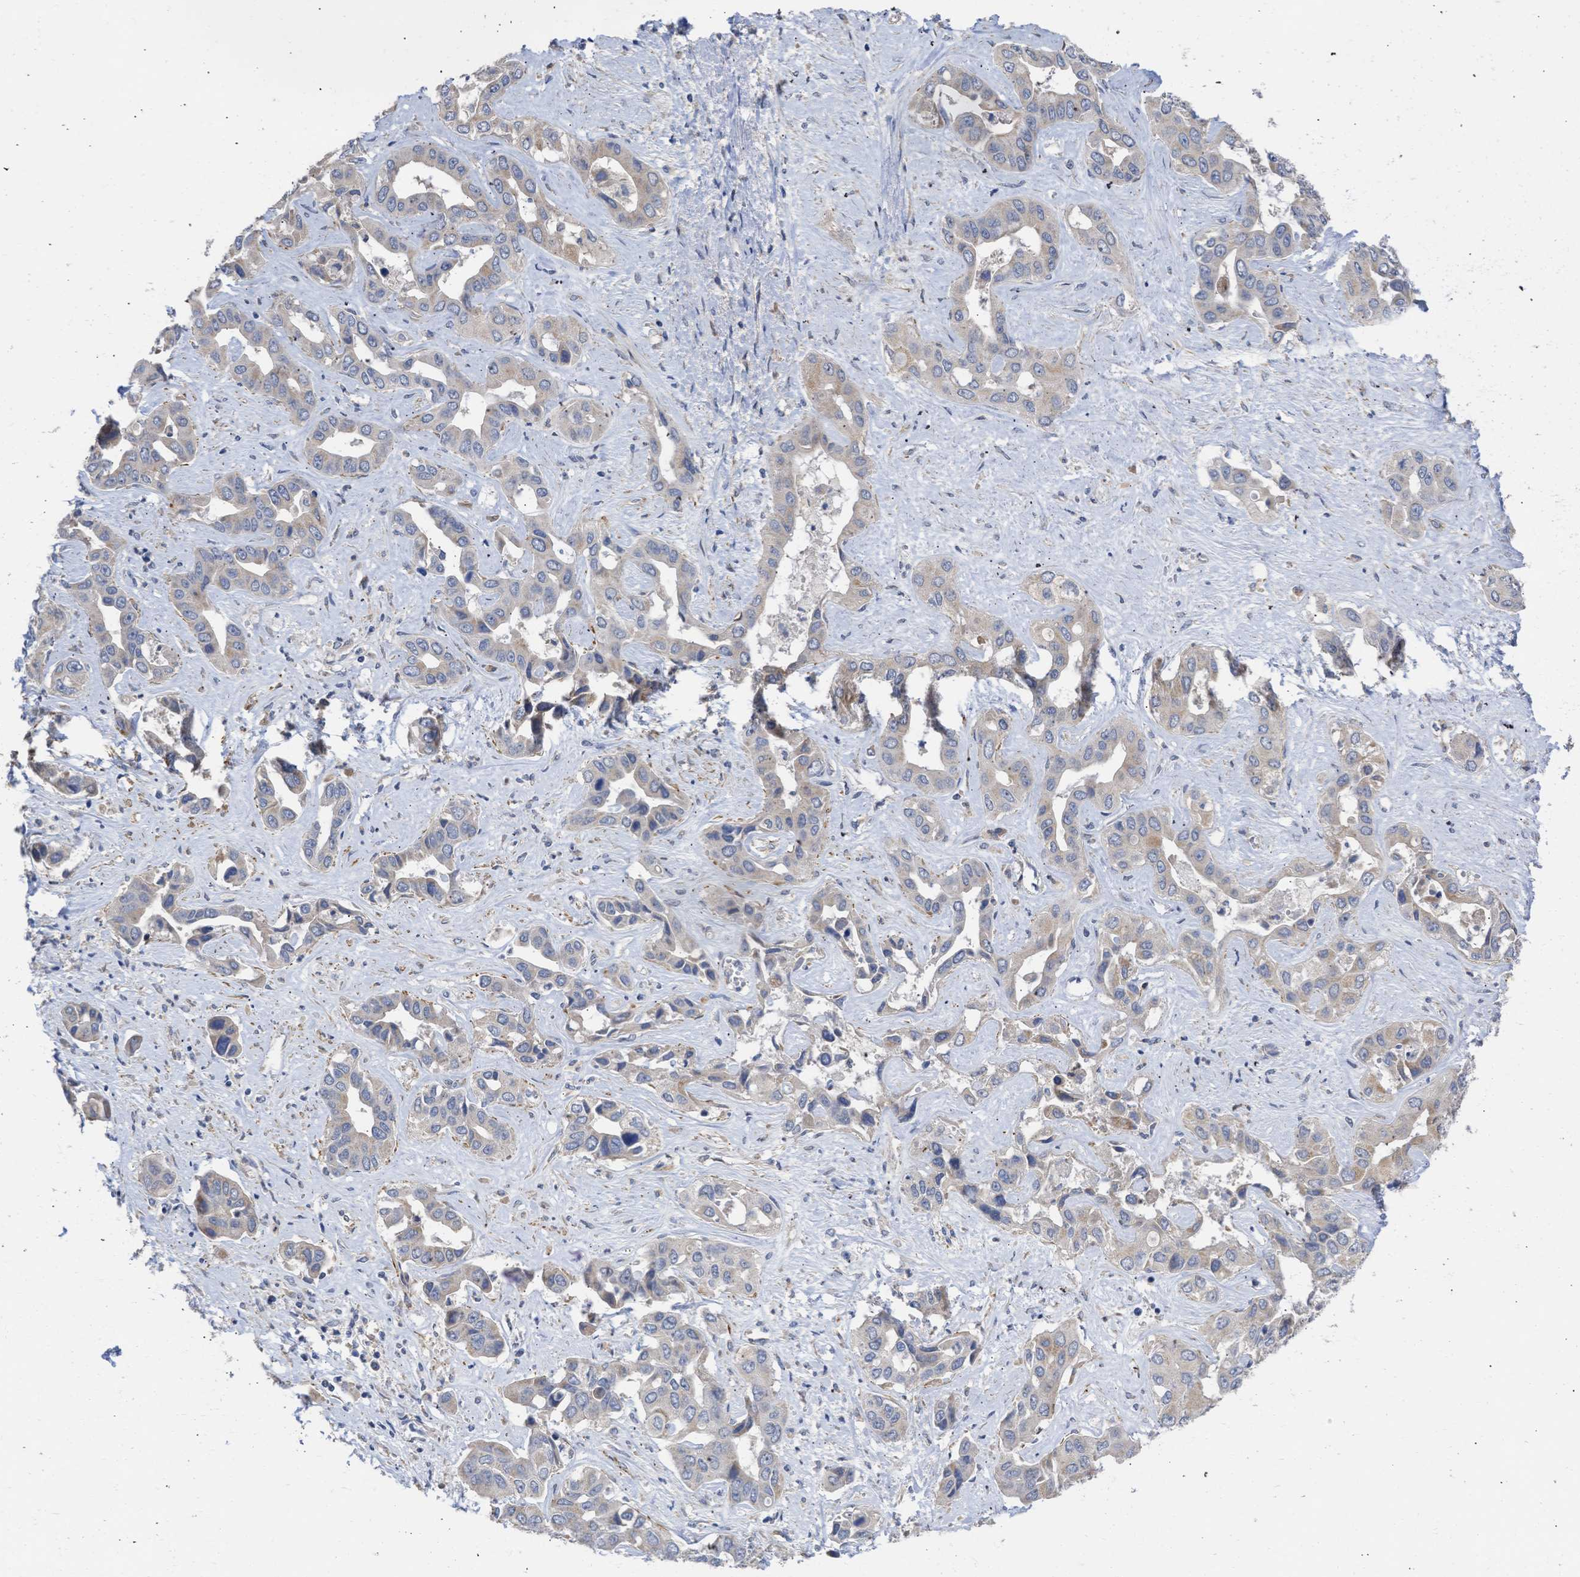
{"staining": {"intensity": "moderate", "quantity": "25%-75%", "location": "cytoplasmic/membranous"}, "tissue": "liver cancer", "cell_type": "Tumor cells", "image_type": "cancer", "snomed": [{"axis": "morphology", "description": "Cholangiocarcinoma"}, {"axis": "topography", "description": "Liver"}], "caption": "There is medium levels of moderate cytoplasmic/membranous expression in tumor cells of cholangiocarcinoma (liver), as demonstrated by immunohistochemical staining (brown color).", "gene": "MAP2K3", "patient": {"sex": "female", "age": 52}}